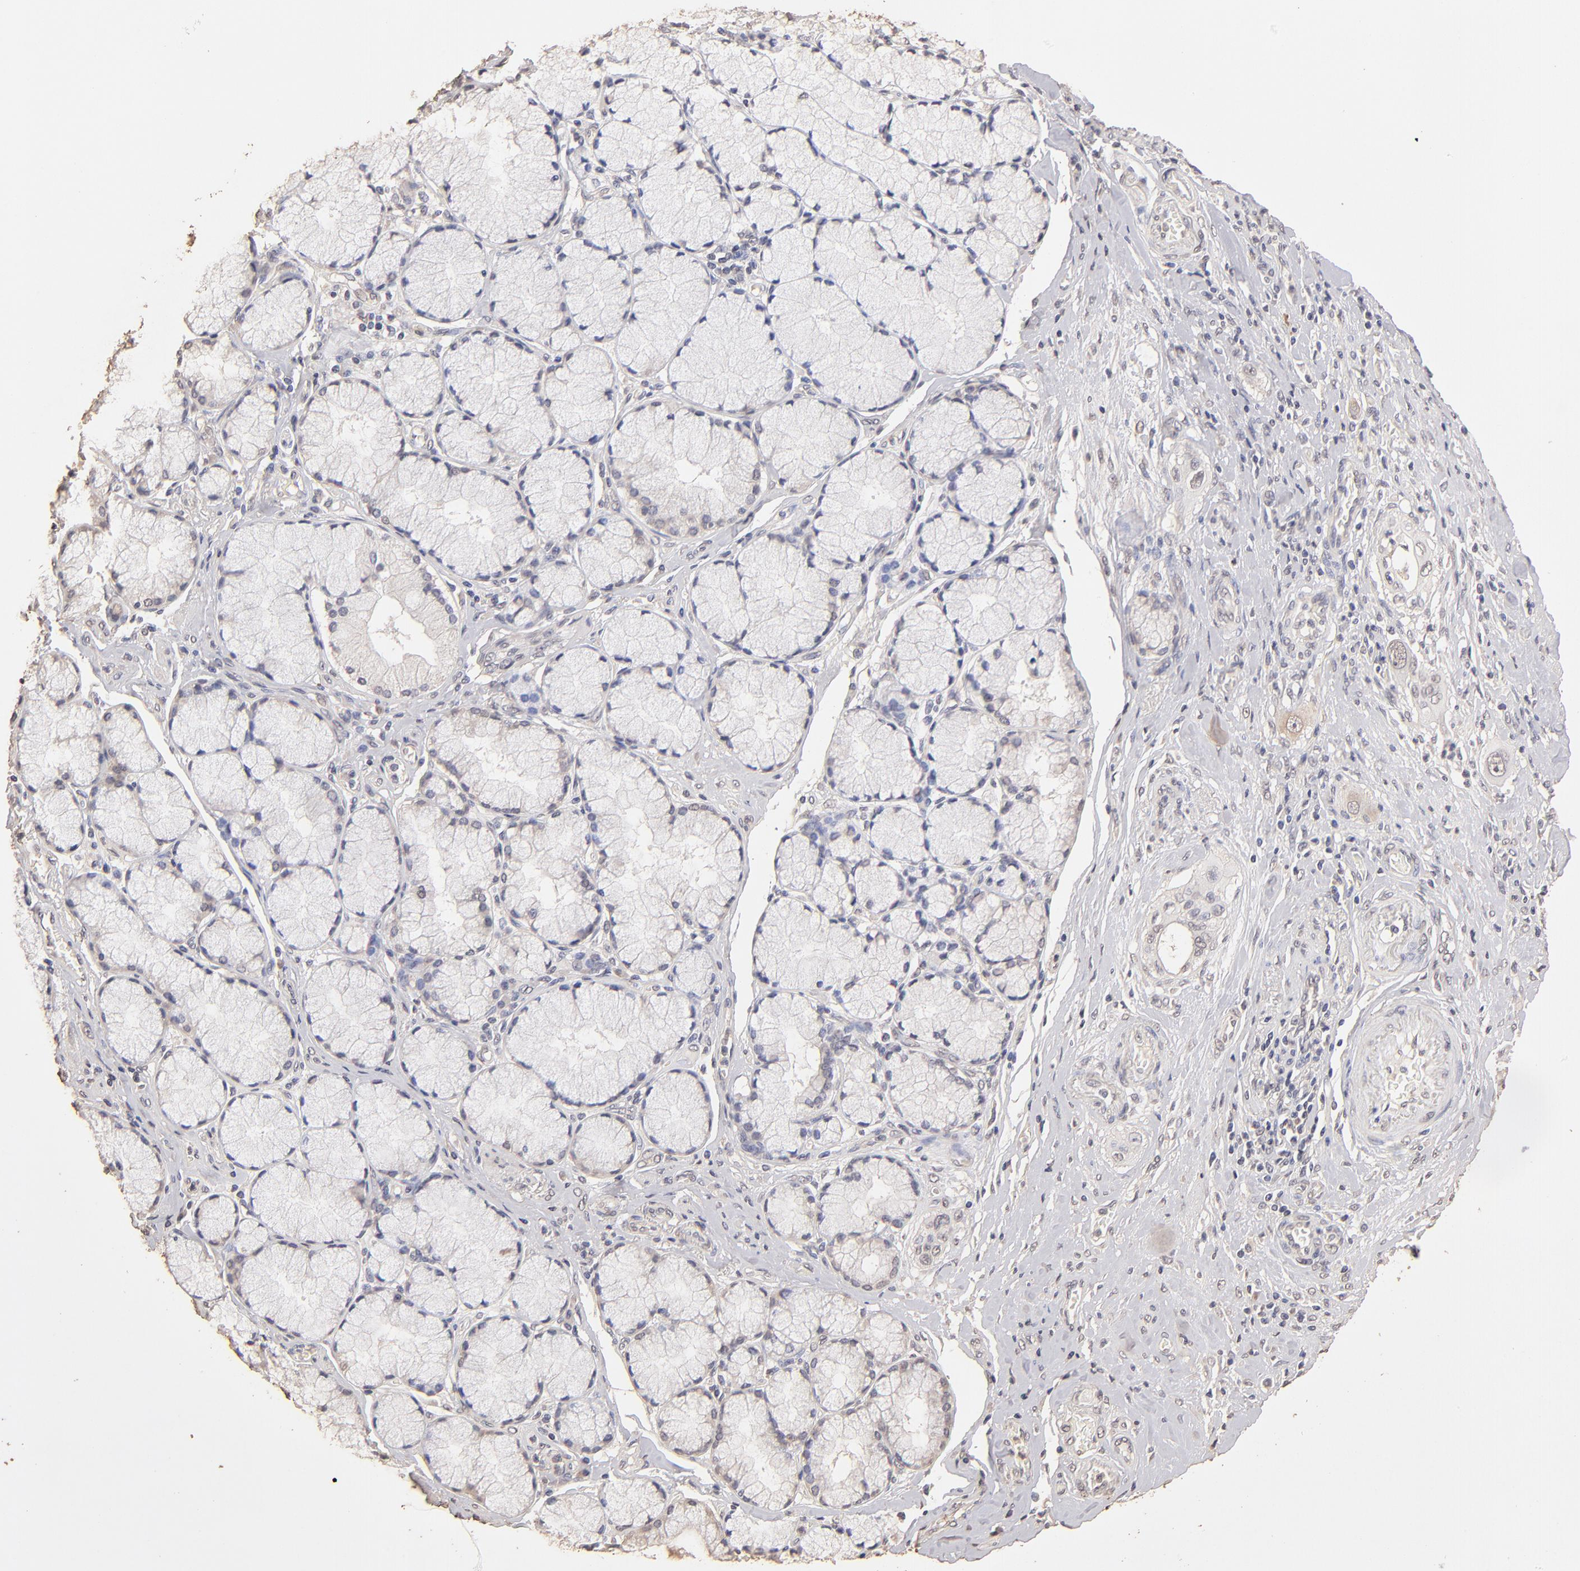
{"staining": {"intensity": "weak", "quantity": "<25%", "location": "cytoplasmic/membranous"}, "tissue": "pancreatic cancer", "cell_type": "Tumor cells", "image_type": "cancer", "snomed": [{"axis": "morphology", "description": "Adenocarcinoma, NOS"}, {"axis": "topography", "description": "Pancreas"}], "caption": "Immunohistochemical staining of pancreatic cancer (adenocarcinoma) exhibits no significant expression in tumor cells.", "gene": "OPHN1", "patient": {"sex": "male", "age": 77}}